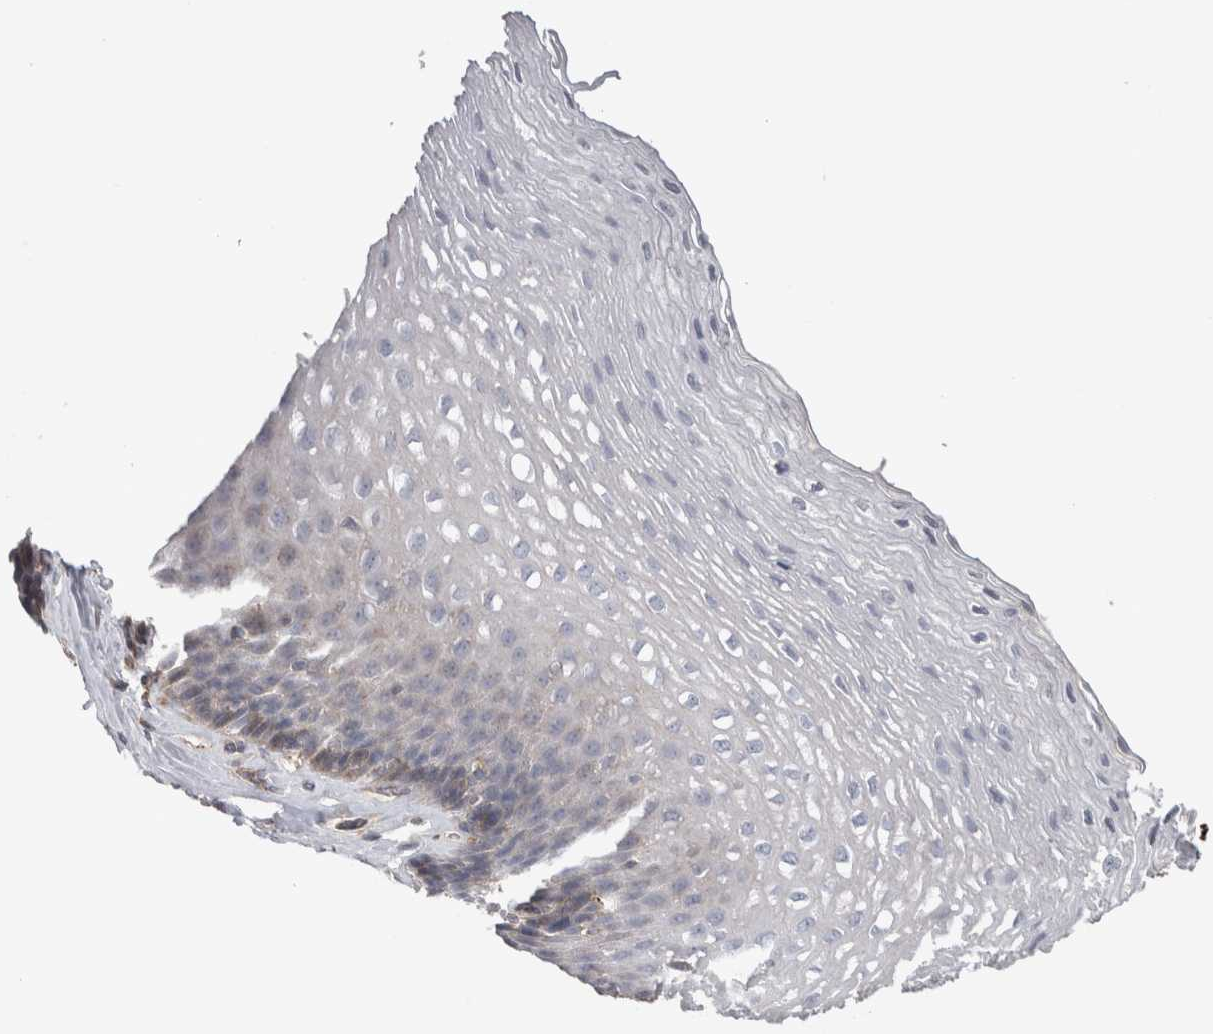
{"staining": {"intensity": "negative", "quantity": "none", "location": "none"}, "tissue": "esophagus", "cell_type": "Squamous epithelial cells", "image_type": "normal", "snomed": [{"axis": "morphology", "description": "Normal tissue, NOS"}, {"axis": "topography", "description": "Esophagus"}], "caption": "Human esophagus stained for a protein using IHC shows no positivity in squamous epithelial cells.", "gene": "GCNA", "patient": {"sex": "female", "age": 66}}